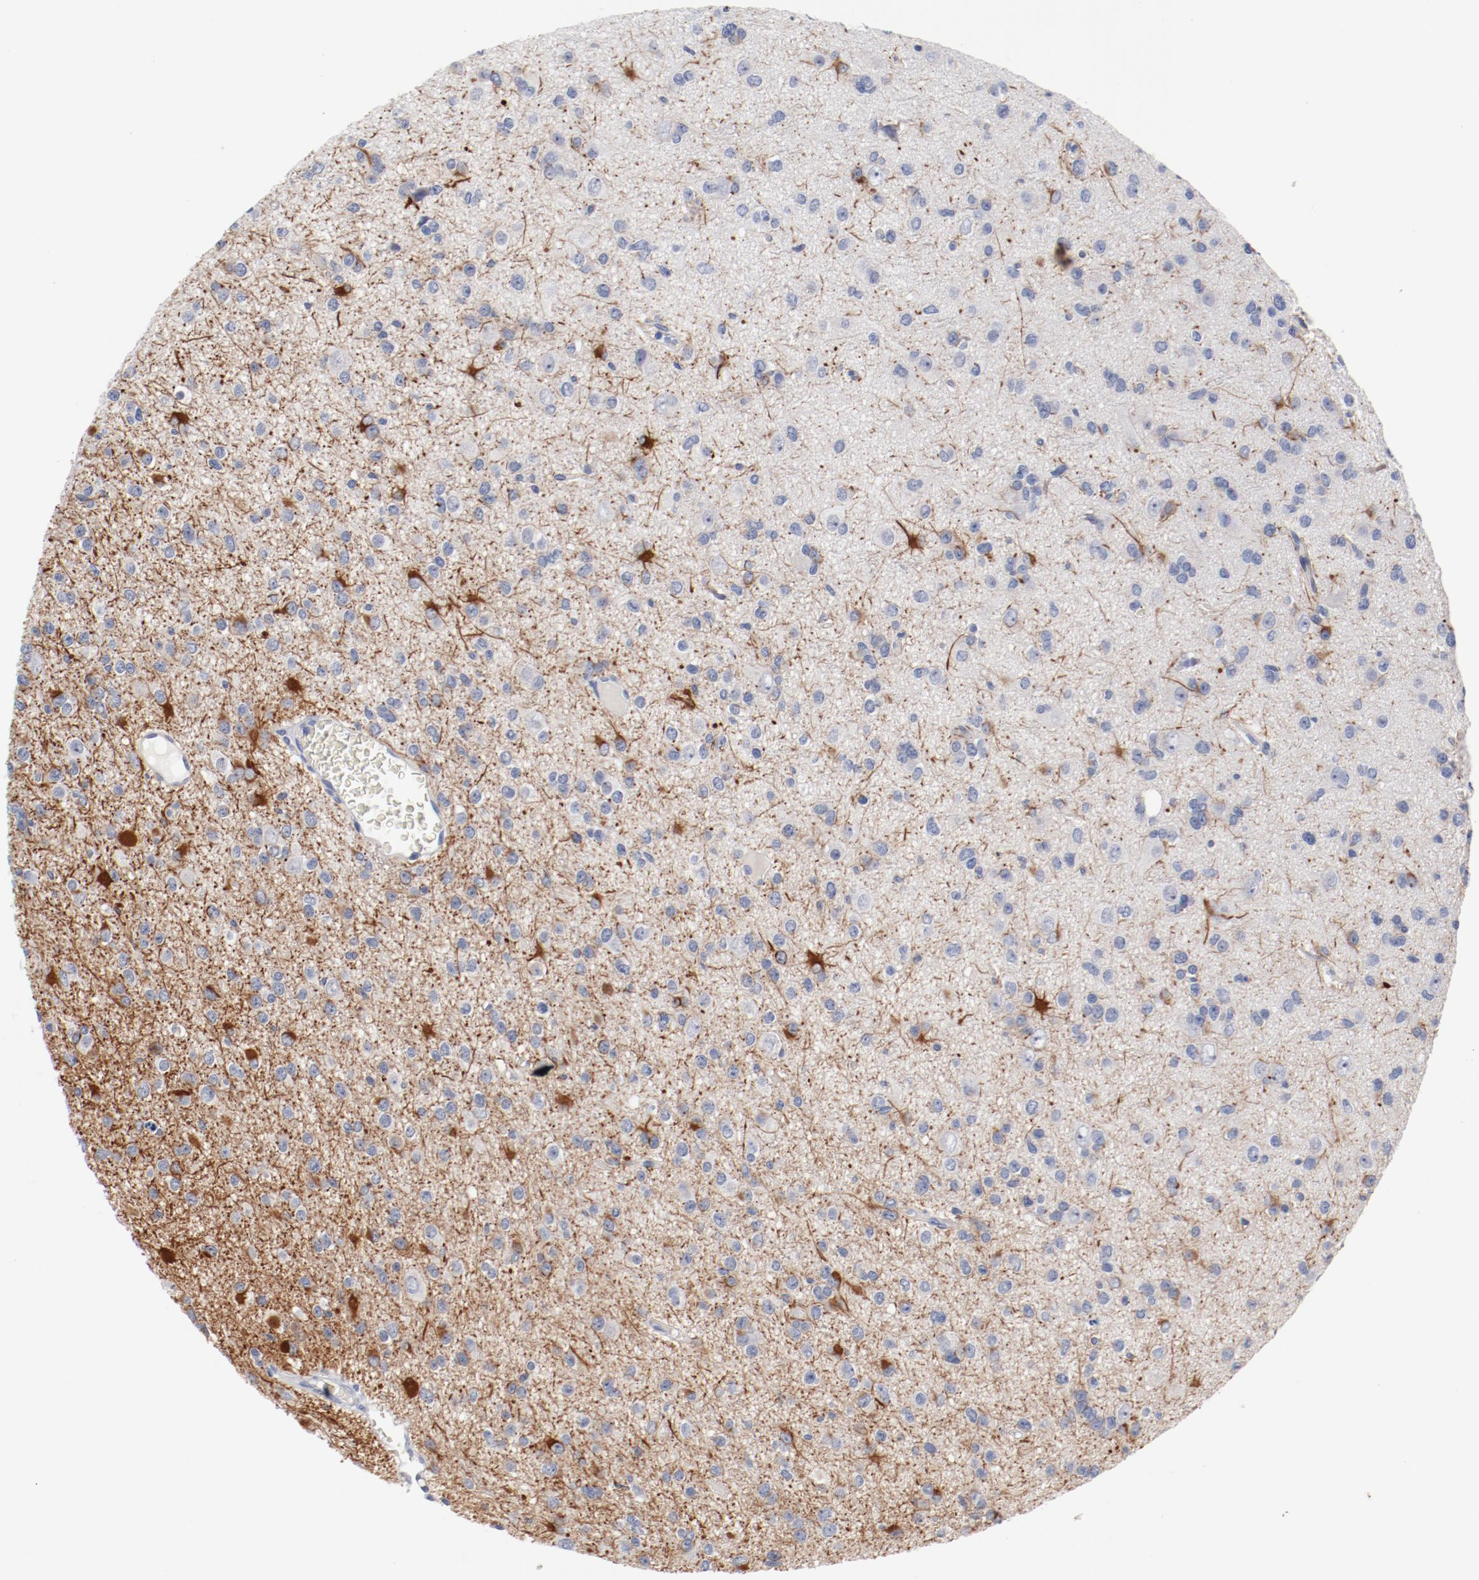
{"staining": {"intensity": "moderate", "quantity": "25%-75%", "location": "cytoplasmic/membranous"}, "tissue": "glioma", "cell_type": "Tumor cells", "image_type": "cancer", "snomed": [{"axis": "morphology", "description": "Glioma, malignant, Low grade"}, {"axis": "topography", "description": "Brain"}], "caption": "Glioma stained for a protein (brown) exhibits moderate cytoplasmic/membranous positive staining in approximately 25%-75% of tumor cells.", "gene": "KCNK13", "patient": {"sex": "male", "age": 42}}